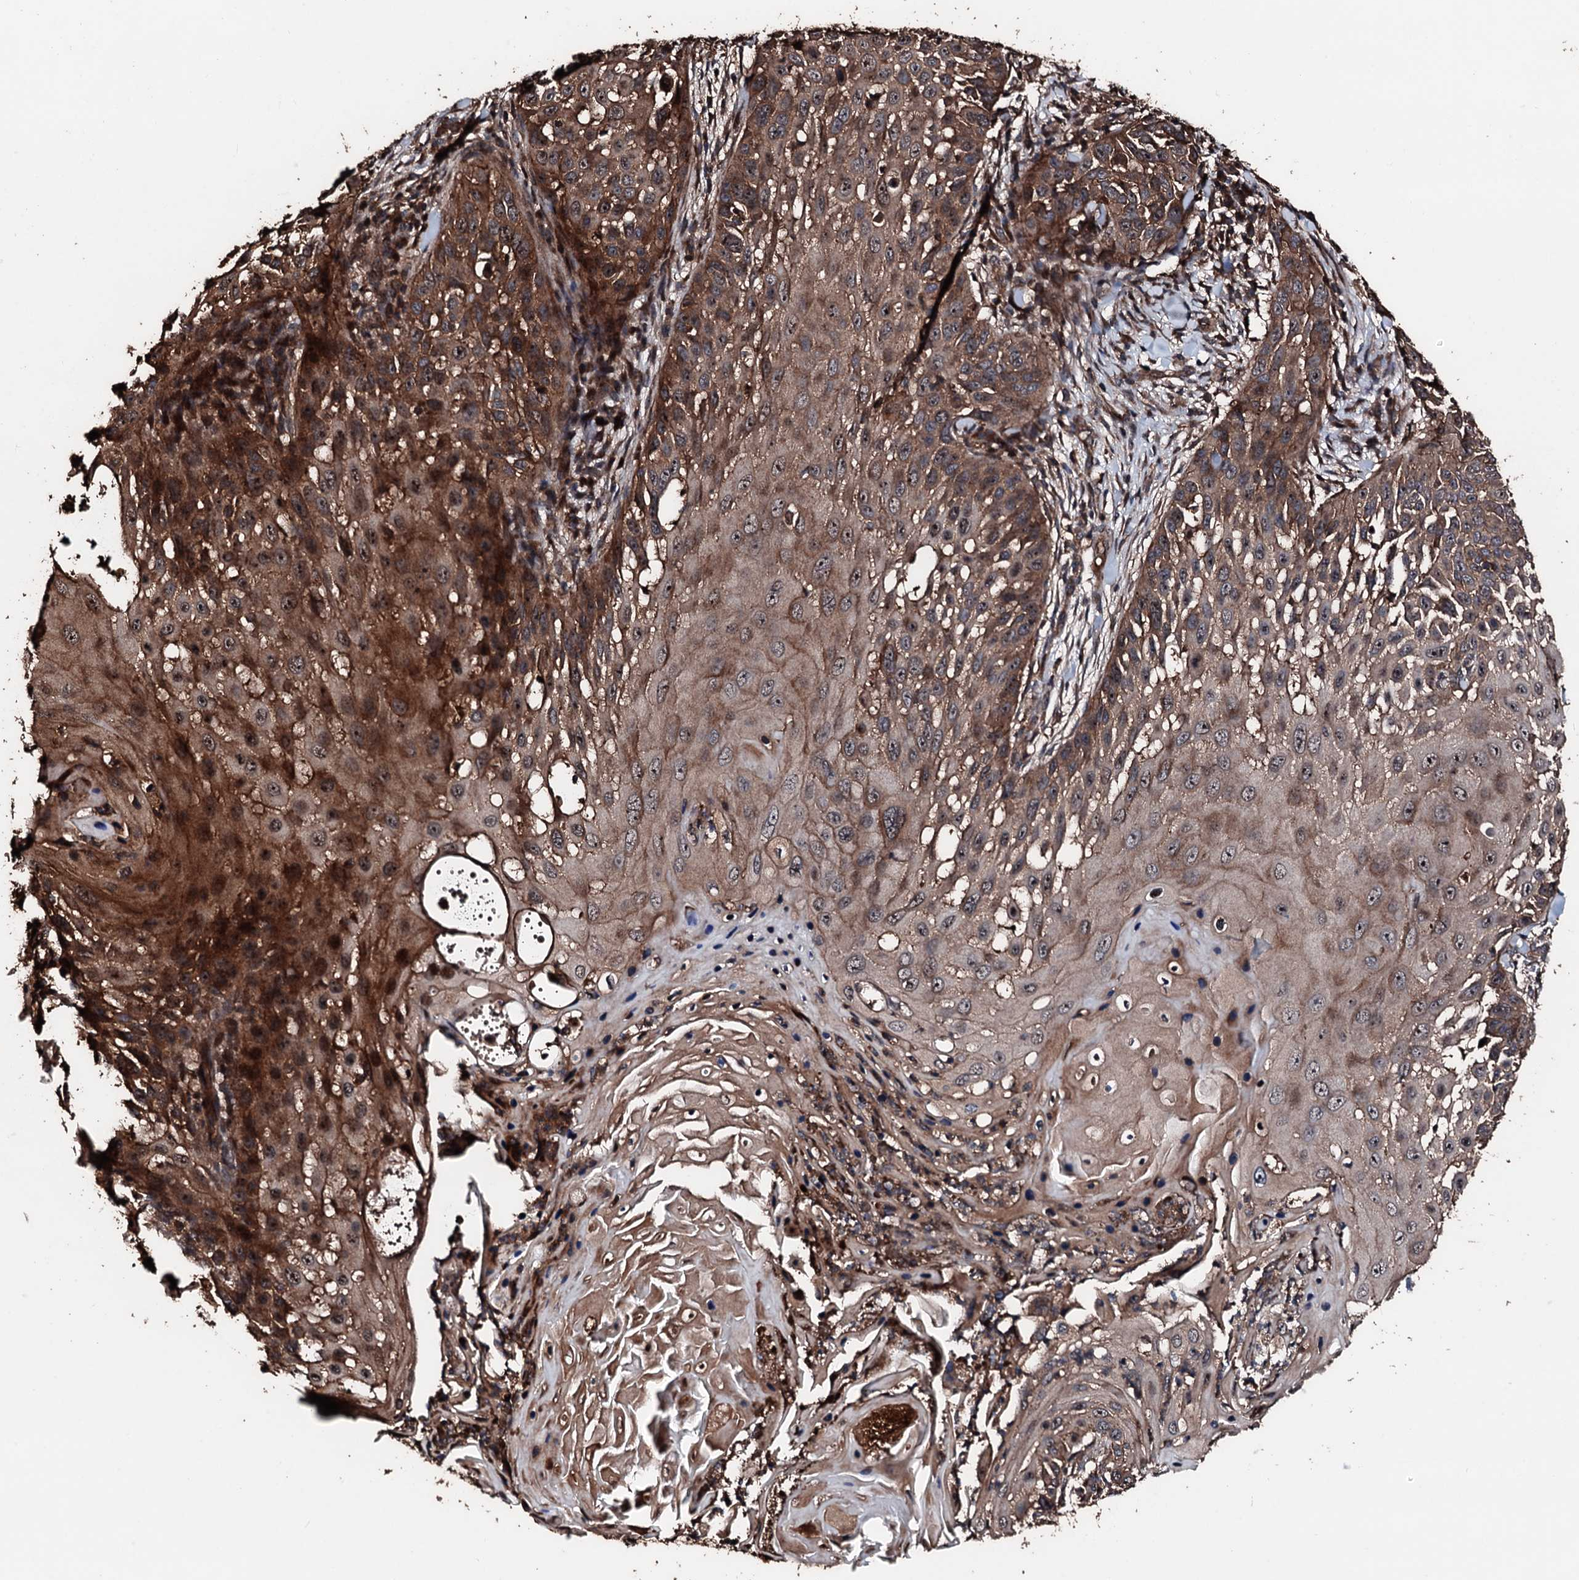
{"staining": {"intensity": "moderate", "quantity": ">75%", "location": "cytoplasmic/membranous"}, "tissue": "skin cancer", "cell_type": "Tumor cells", "image_type": "cancer", "snomed": [{"axis": "morphology", "description": "Squamous cell carcinoma, NOS"}, {"axis": "topography", "description": "Skin"}], "caption": "Protein expression by IHC displays moderate cytoplasmic/membranous staining in about >75% of tumor cells in squamous cell carcinoma (skin).", "gene": "KIF18A", "patient": {"sex": "female", "age": 44}}